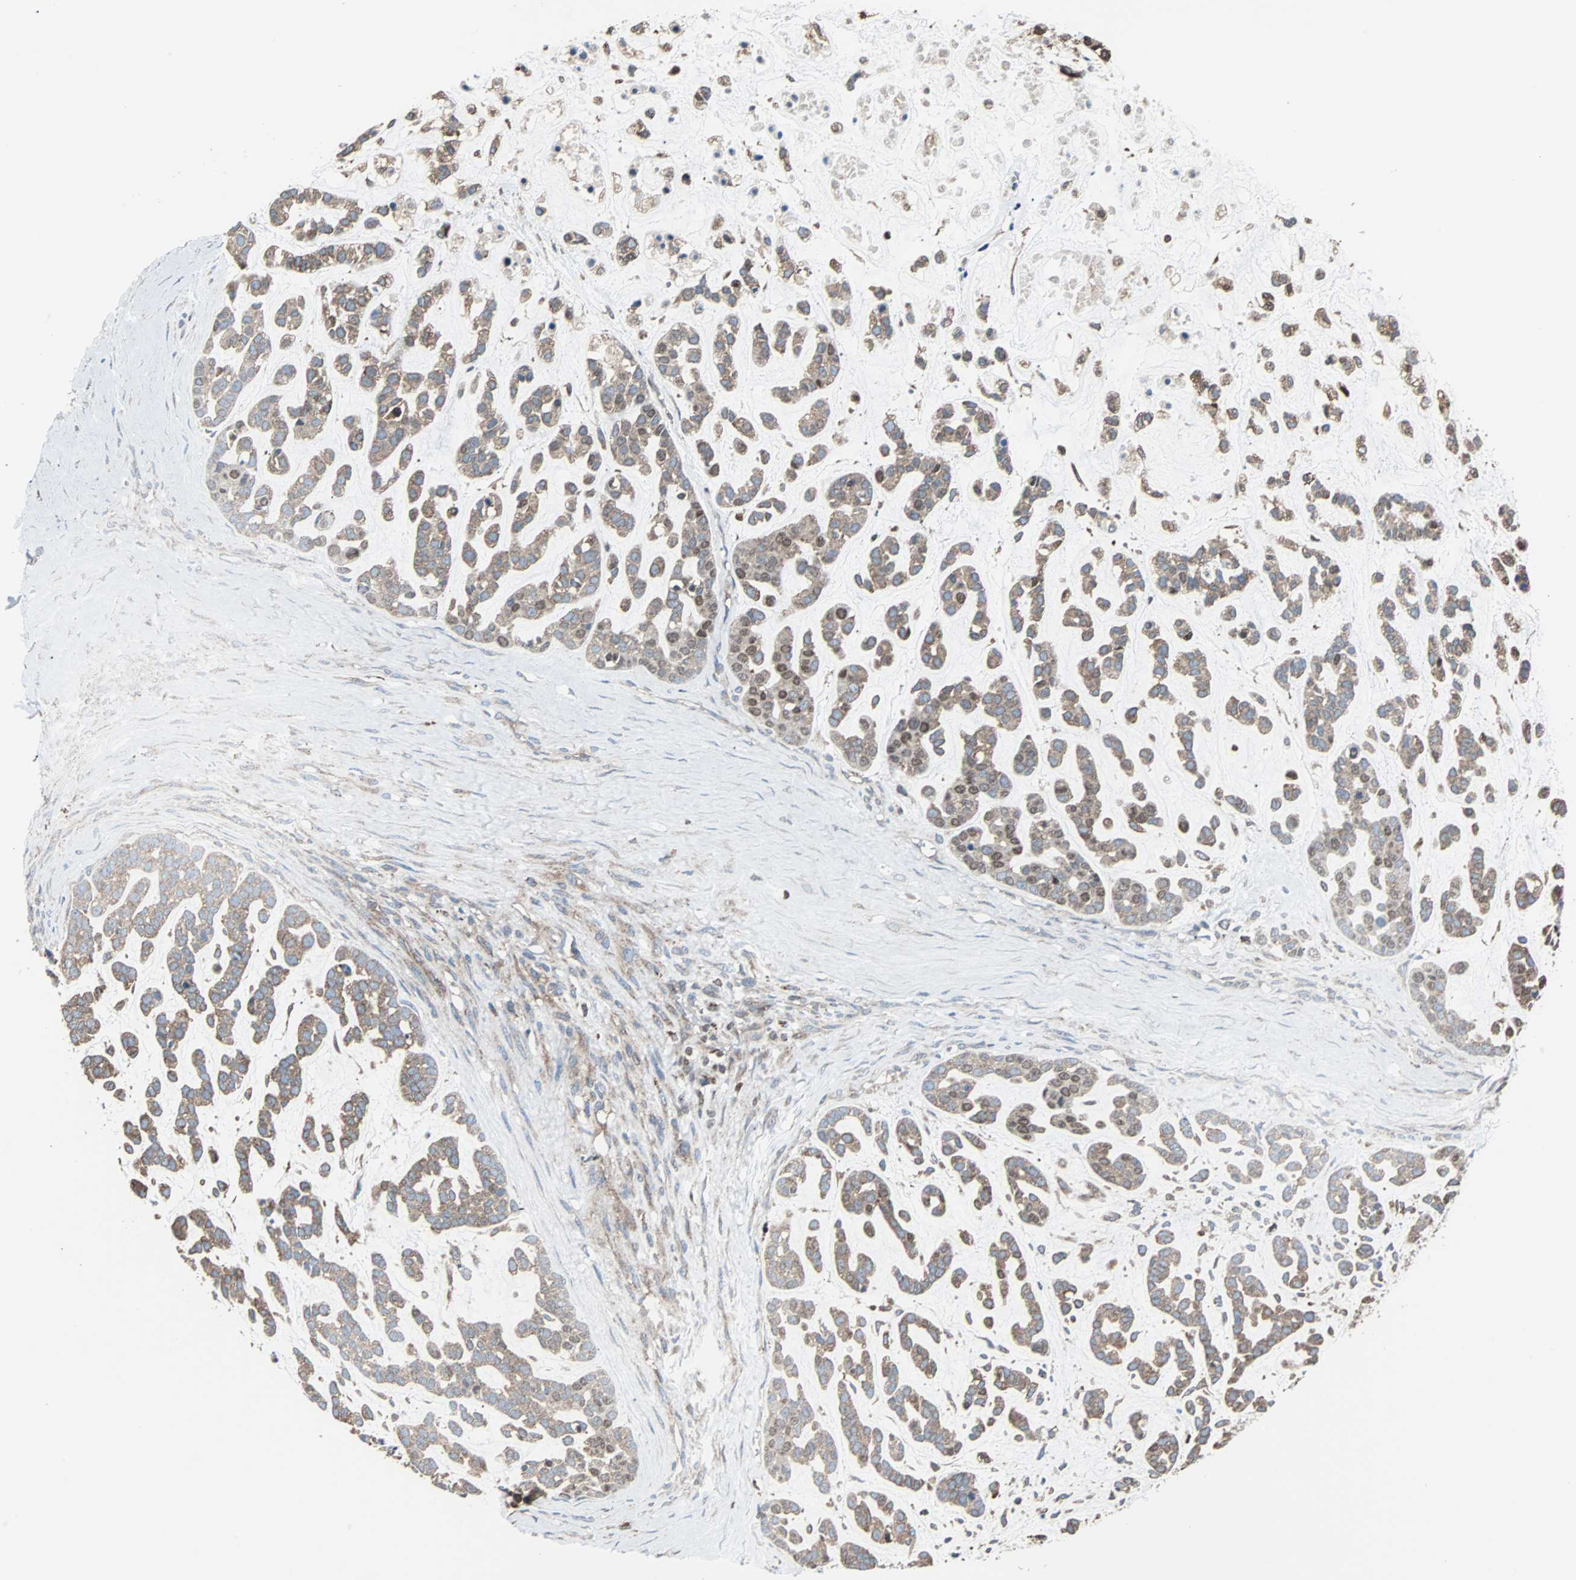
{"staining": {"intensity": "weak", "quantity": ">75%", "location": "cytoplasmic/membranous"}, "tissue": "head and neck cancer", "cell_type": "Tumor cells", "image_type": "cancer", "snomed": [{"axis": "morphology", "description": "Adenocarcinoma, NOS"}, {"axis": "morphology", "description": "Adenoma, NOS"}, {"axis": "topography", "description": "Head-Neck"}], "caption": "Human head and neck cancer stained with a protein marker reveals weak staining in tumor cells.", "gene": "RELA", "patient": {"sex": "female", "age": 55}}